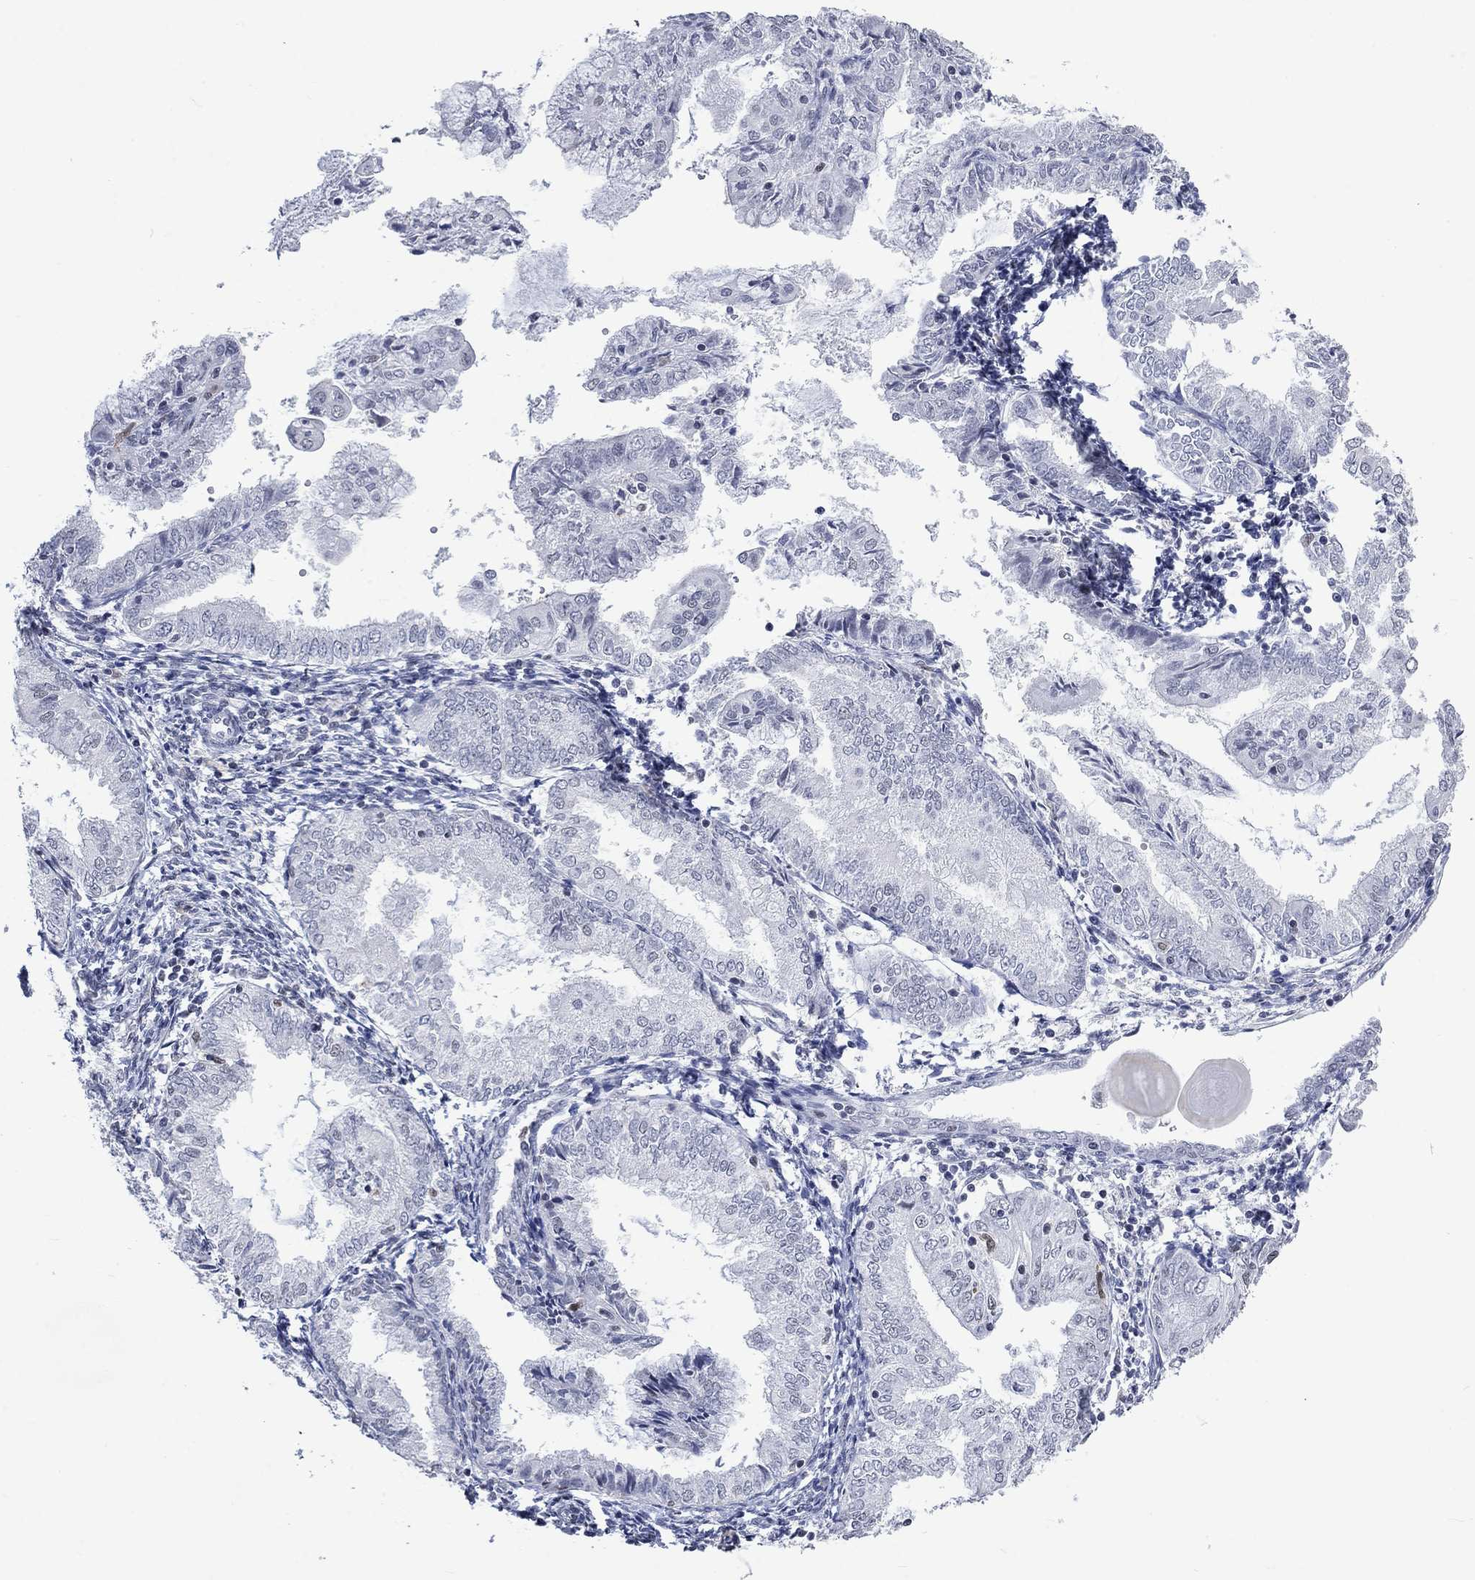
{"staining": {"intensity": "negative", "quantity": "none", "location": "none"}, "tissue": "endometrial cancer", "cell_type": "Tumor cells", "image_type": "cancer", "snomed": [{"axis": "morphology", "description": "Adenocarcinoma, NOS"}, {"axis": "topography", "description": "Endometrium"}], "caption": "This image is of adenocarcinoma (endometrial) stained with immunohistochemistry (IHC) to label a protein in brown with the nuclei are counter-stained blue. There is no expression in tumor cells.", "gene": "HCFC1", "patient": {"sex": "female", "age": 56}}